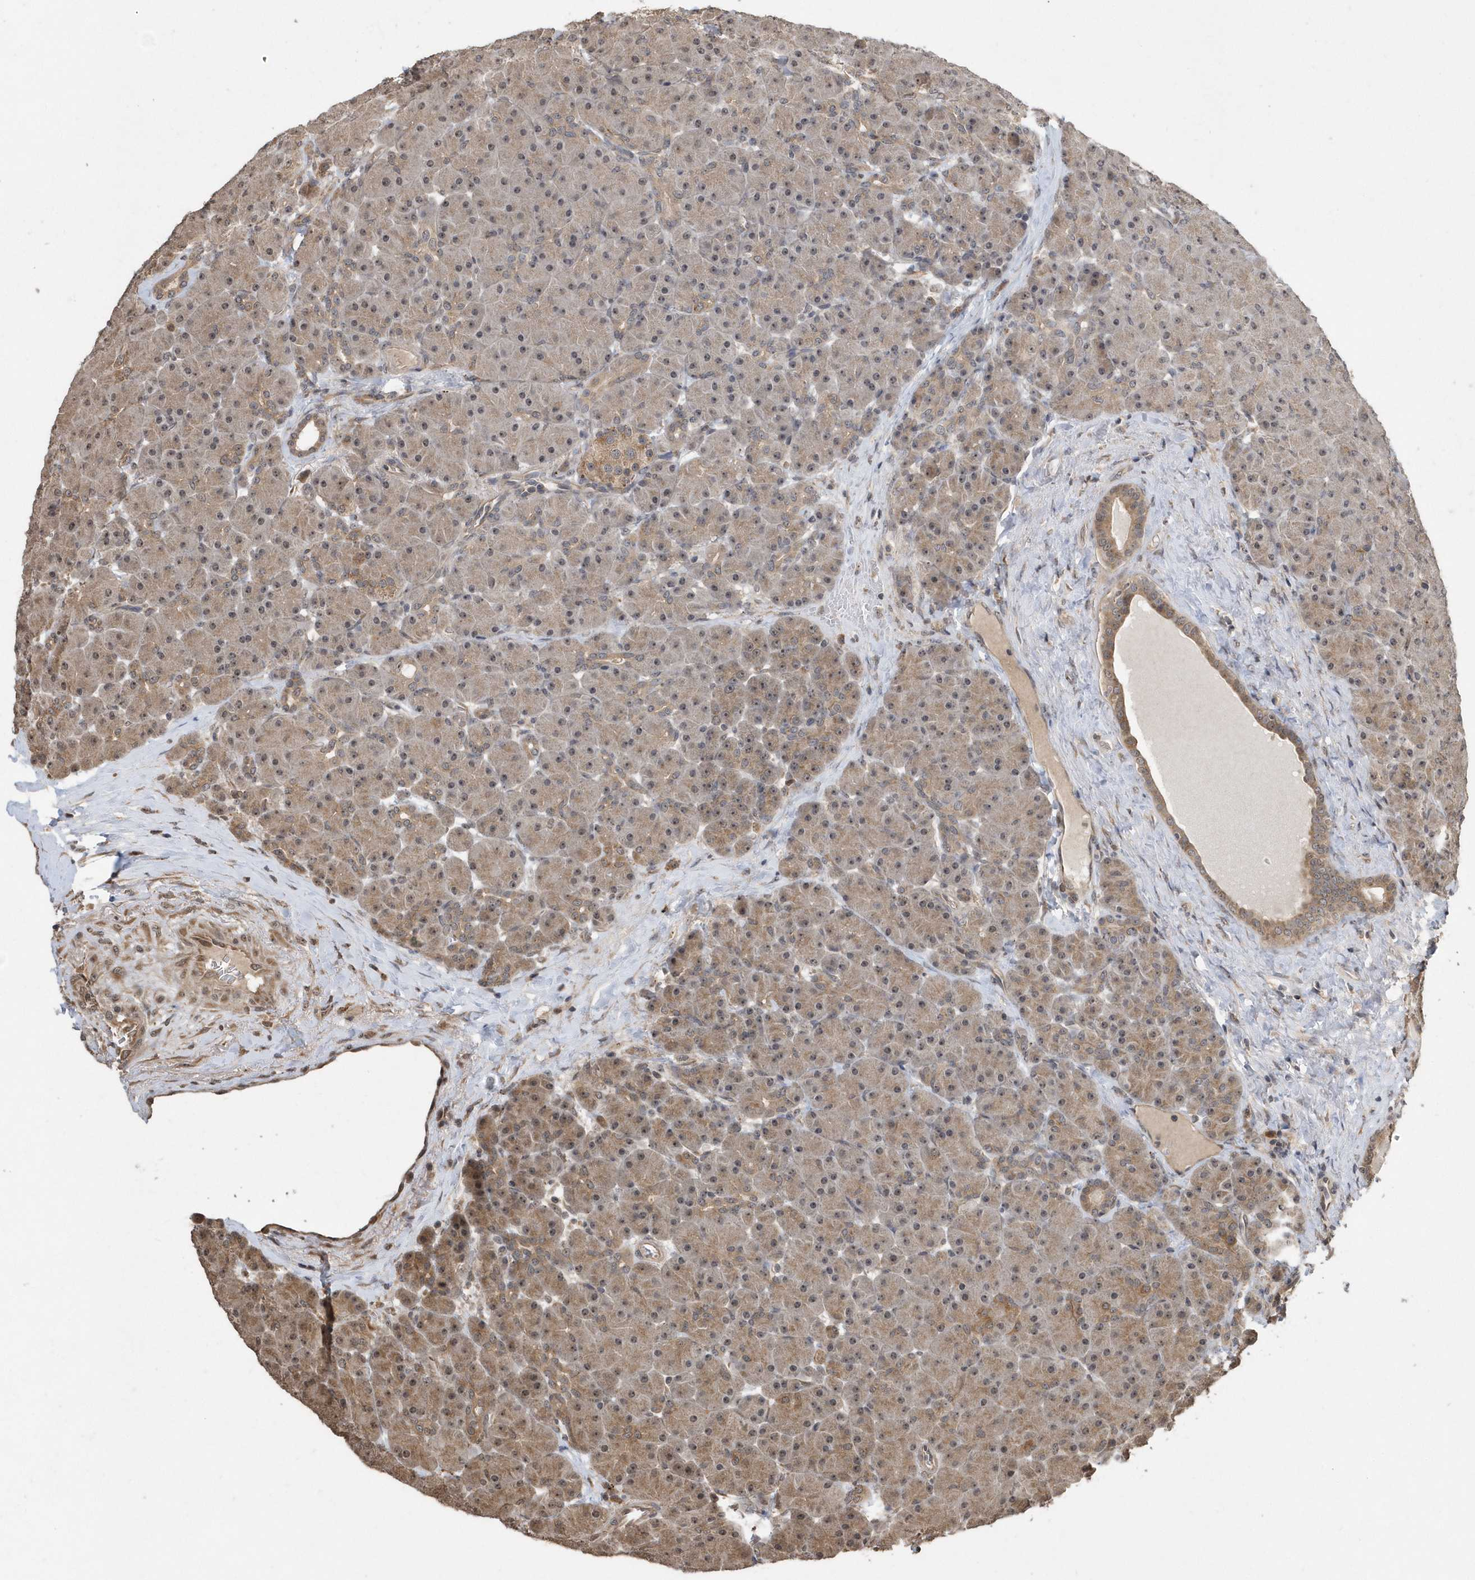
{"staining": {"intensity": "moderate", "quantity": ">75%", "location": "cytoplasmic/membranous,nuclear"}, "tissue": "pancreas", "cell_type": "Exocrine glandular cells", "image_type": "normal", "snomed": [{"axis": "morphology", "description": "Normal tissue, NOS"}, {"axis": "topography", "description": "Pancreas"}], "caption": "Benign pancreas exhibits moderate cytoplasmic/membranous,nuclear positivity in approximately >75% of exocrine glandular cells.", "gene": "WASHC5", "patient": {"sex": "male", "age": 66}}